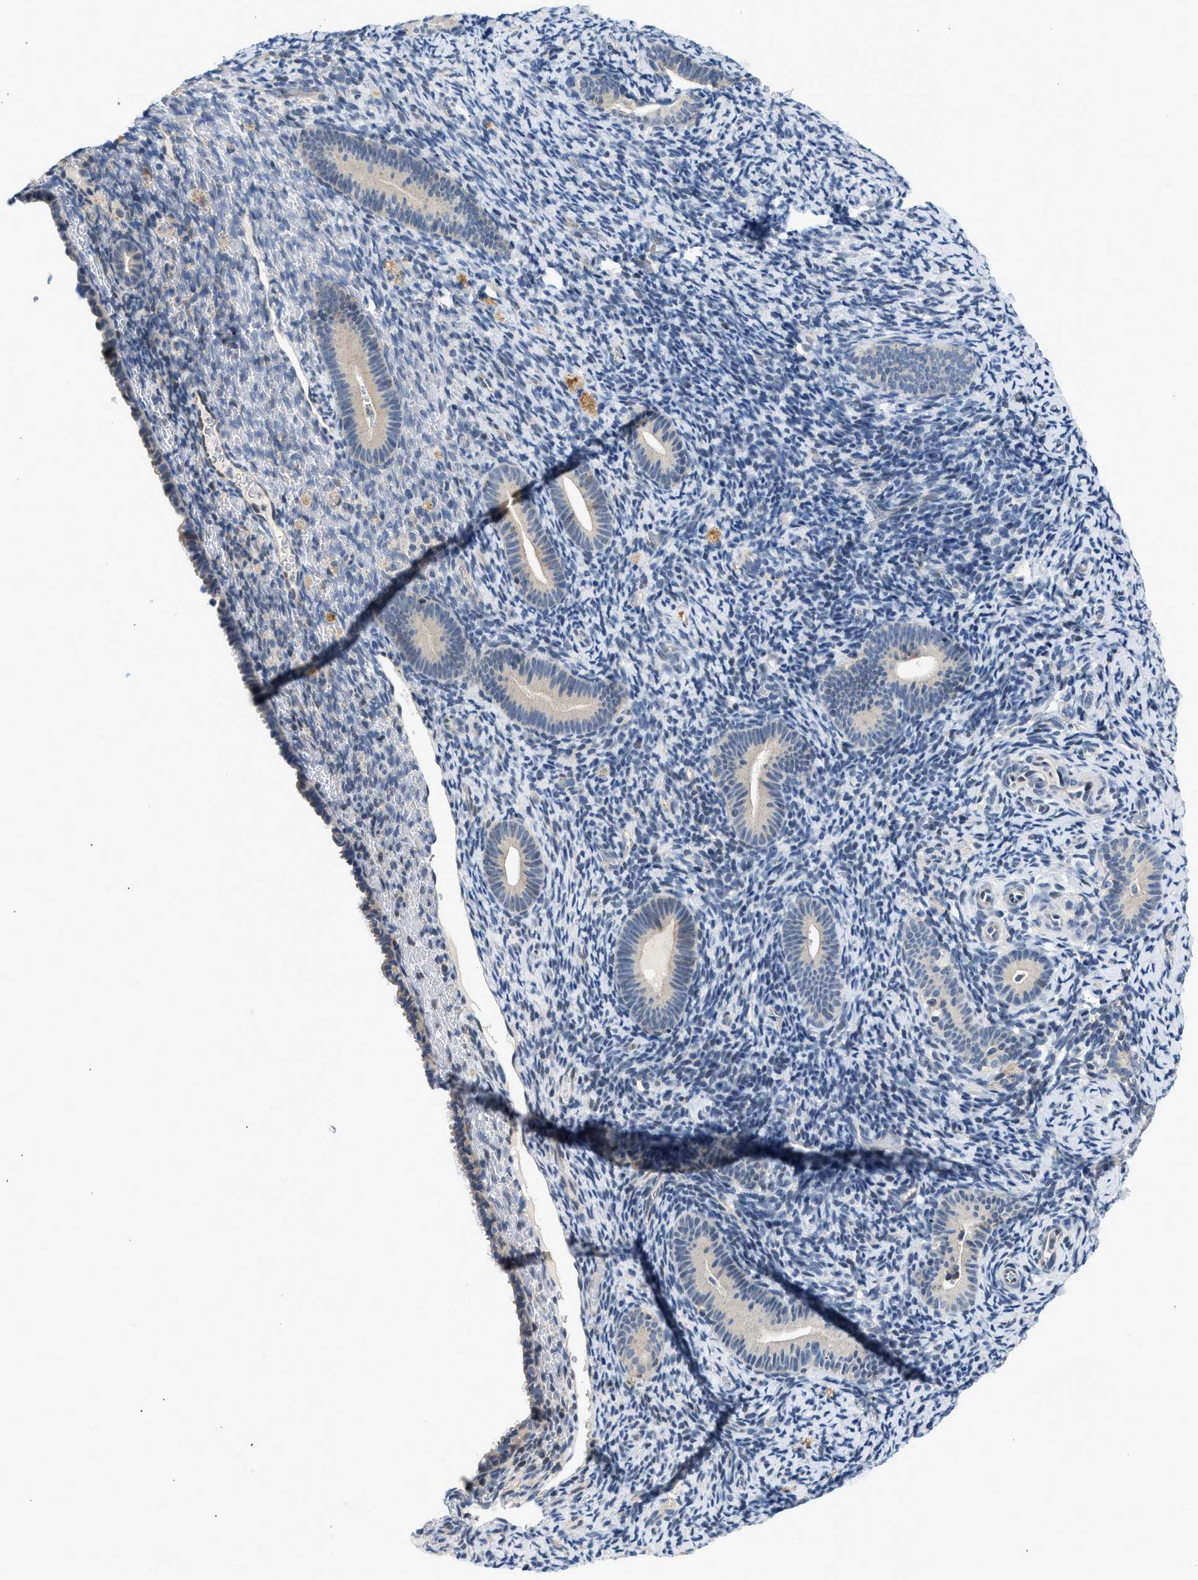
{"staining": {"intensity": "negative", "quantity": "none", "location": "none"}, "tissue": "endometrium", "cell_type": "Cells in endometrial stroma", "image_type": "normal", "snomed": [{"axis": "morphology", "description": "Normal tissue, NOS"}, {"axis": "topography", "description": "Endometrium"}], "caption": "Image shows no significant protein staining in cells in endometrial stroma of benign endometrium.", "gene": "OLIG3", "patient": {"sex": "female", "age": 51}}